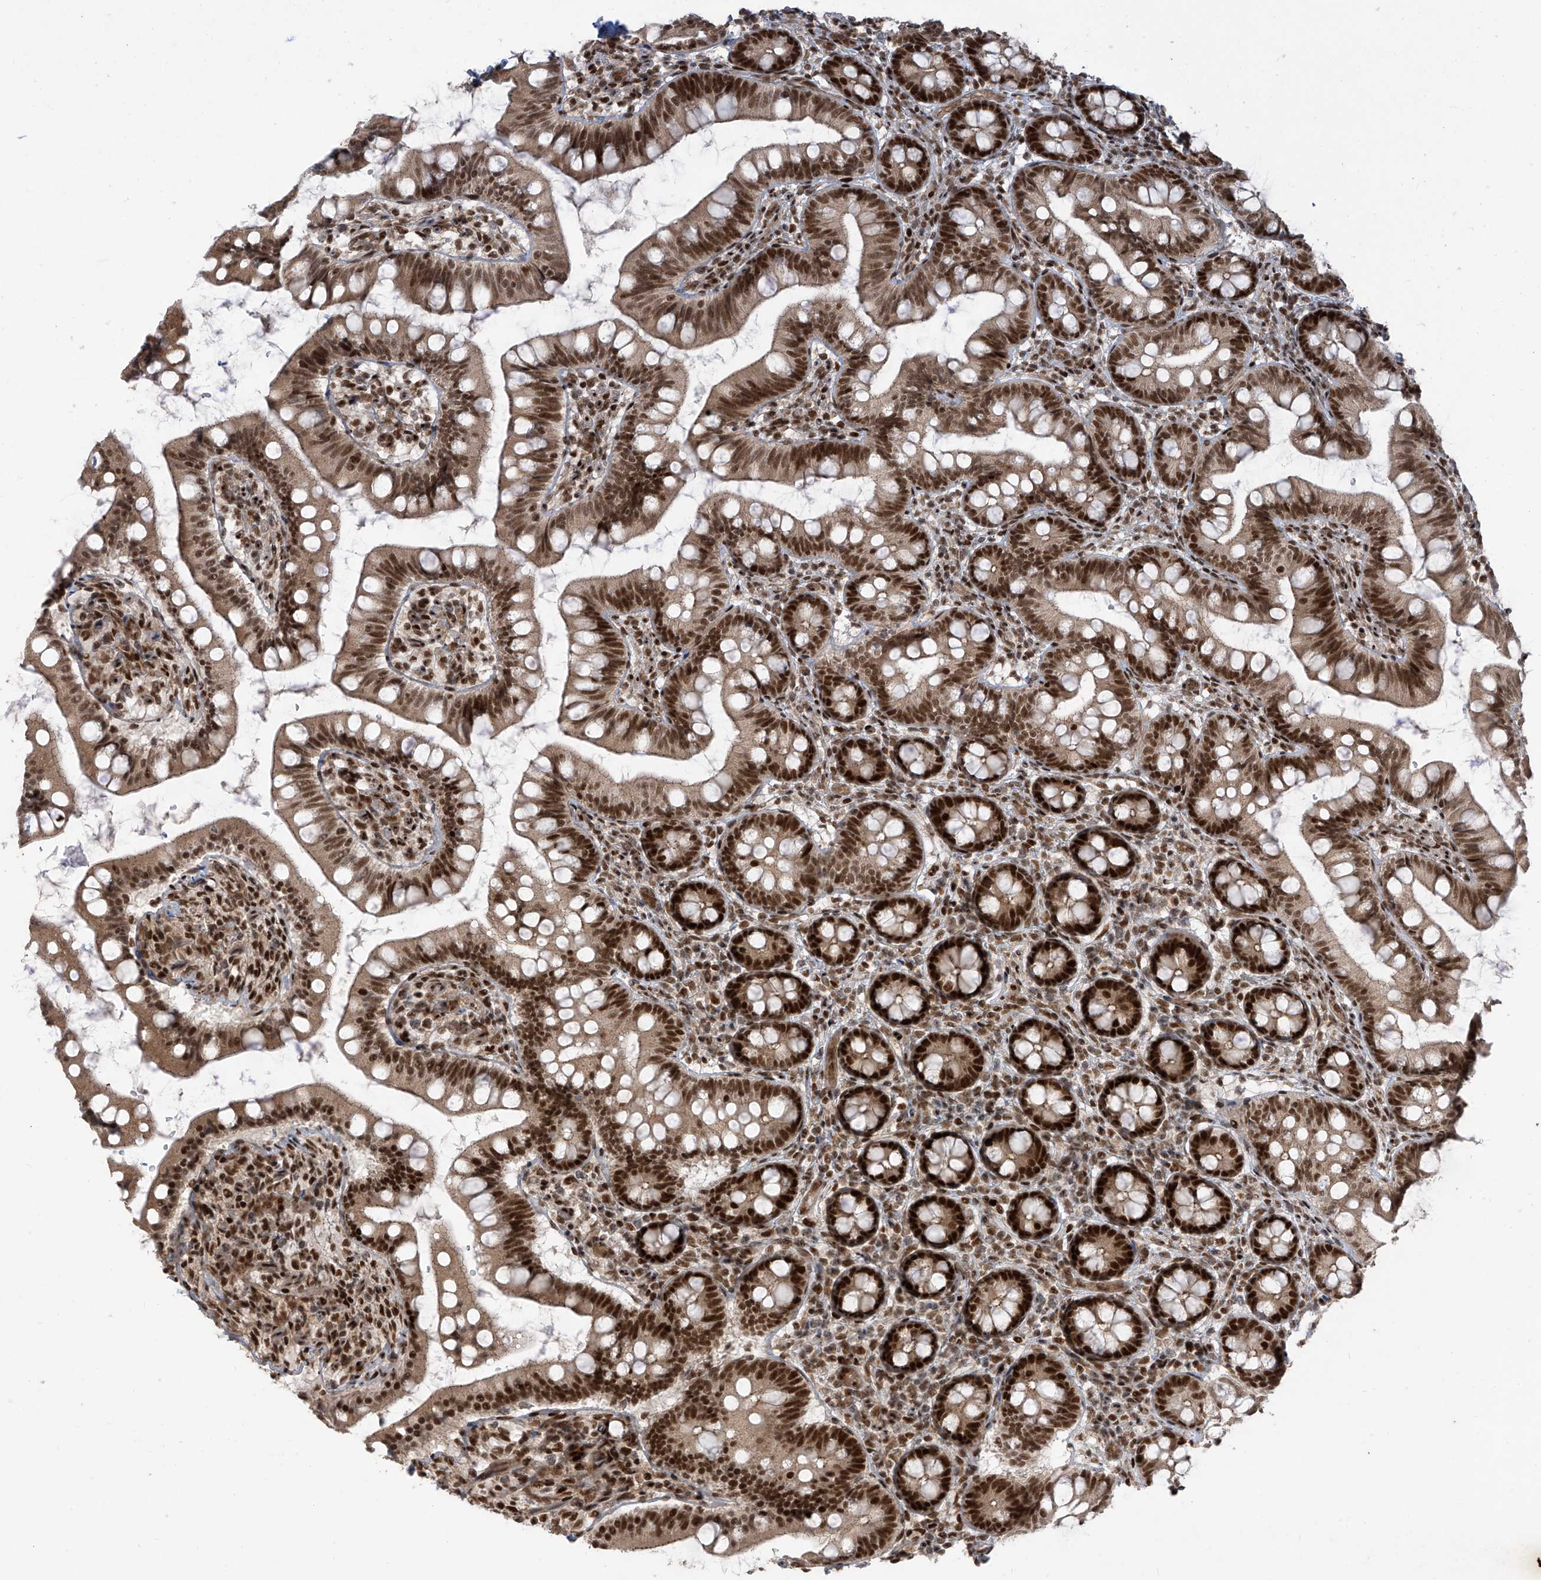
{"staining": {"intensity": "strong", "quantity": ">75%", "location": "cytoplasmic/membranous,nuclear"}, "tissue": "small intestine", "cell_type": "Glandular cells", "image_type": "normal", "snomed": [{"axis": "morphology", "description": "Normal tissue, NOS"}, {"axis": "topography", "description": "Small intestine"}], "caption": "A brown stain labels strong cytoplasmic/membranous,nuclear expression of a protein in glandular cells of benign small intestine. (DAB (3,3'-diaminobenzidine) IHC with brightfield microscopy, high magnification).", "gene": "ARHGEF3", "patient": {"sex": "male", "age": 7}}